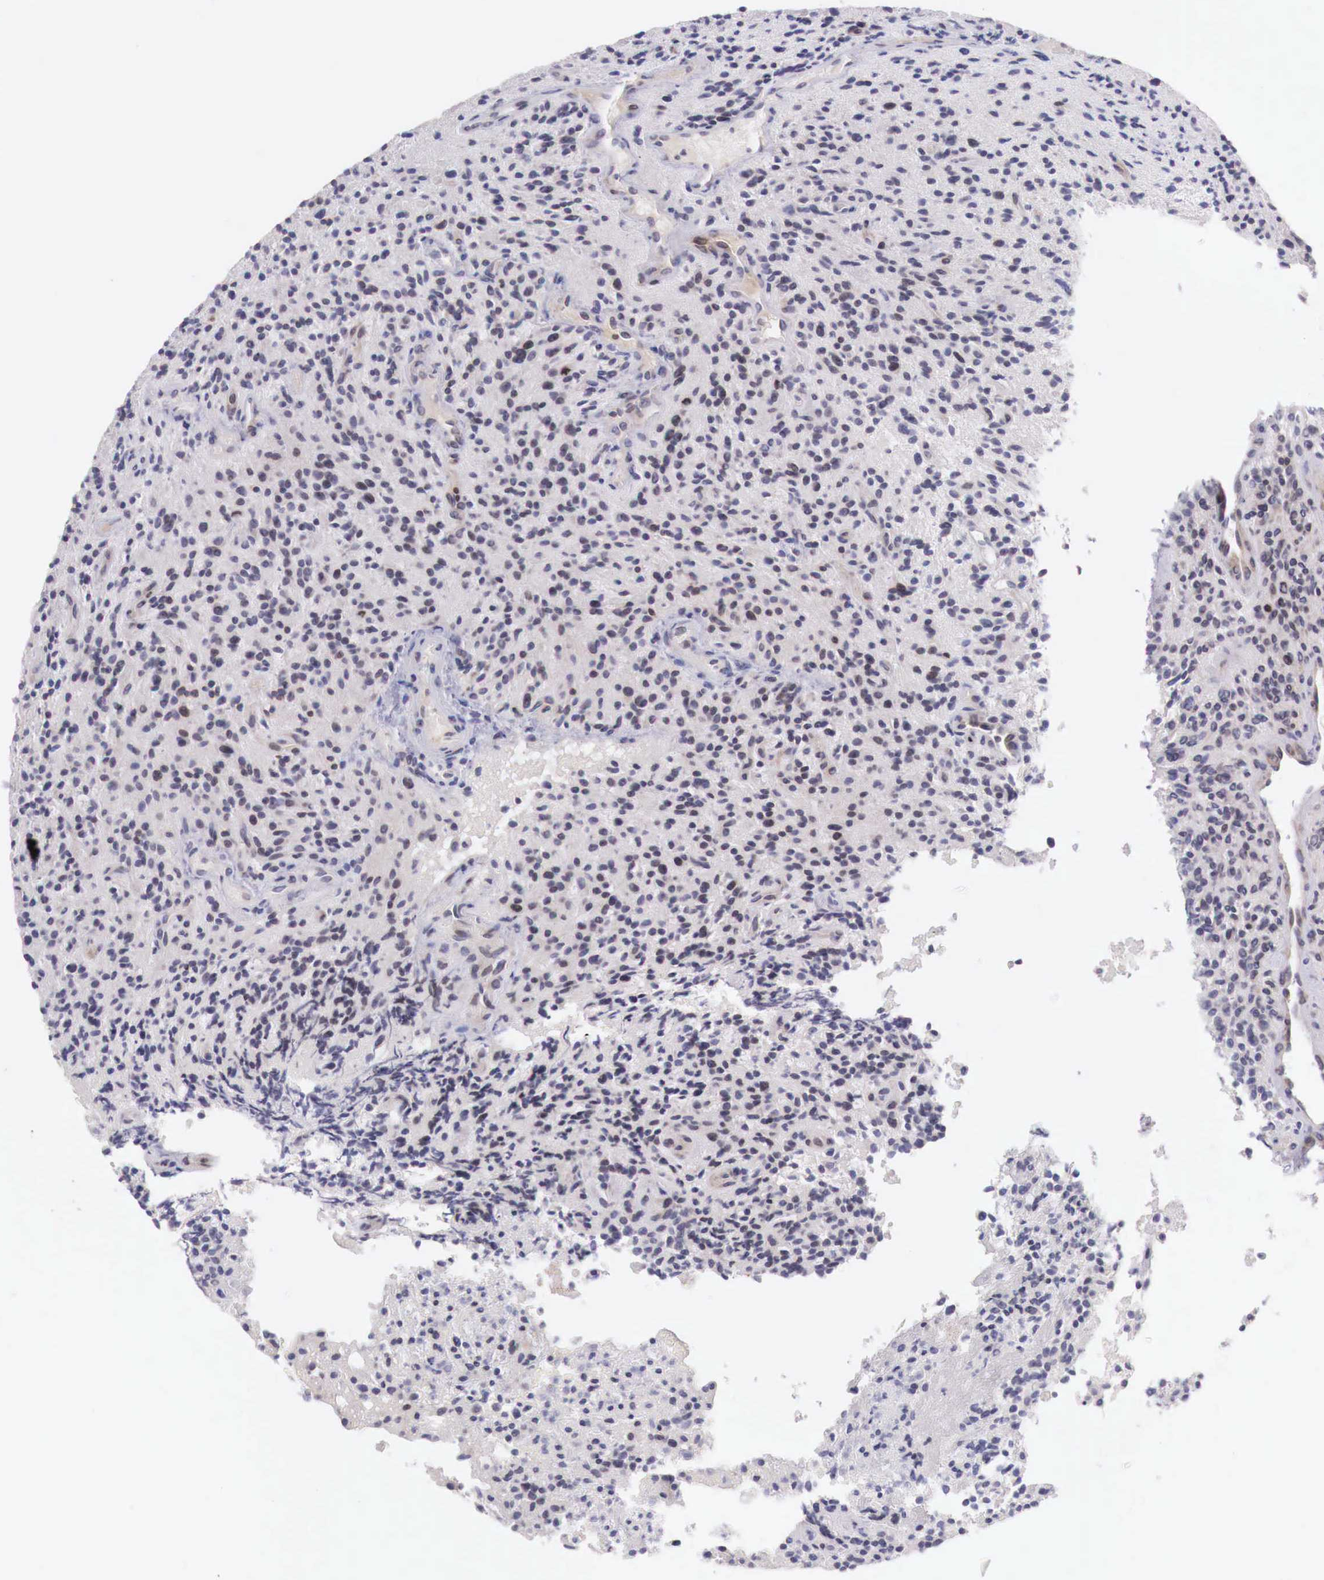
{"staining": {"intensity": "weak", "quantity": "<25%", "location": "nuclear"}, "tissue": "glioma", "cell_type": "Tumor cells", "image_type": "cancer", "snomed": [{"axis": "morphology", "description": "Glioma, malignant, High grade"}, {"axis": "topography", "description": "Brain"}], "caption": "High power microscopy photomicrograph of an immunohistochemistry (IHC) photomicrograph of glioma, revealing no significant expression in tumor cells.", "gene": "CLCN5", "patient": {"sex": "female", "age": 13}}